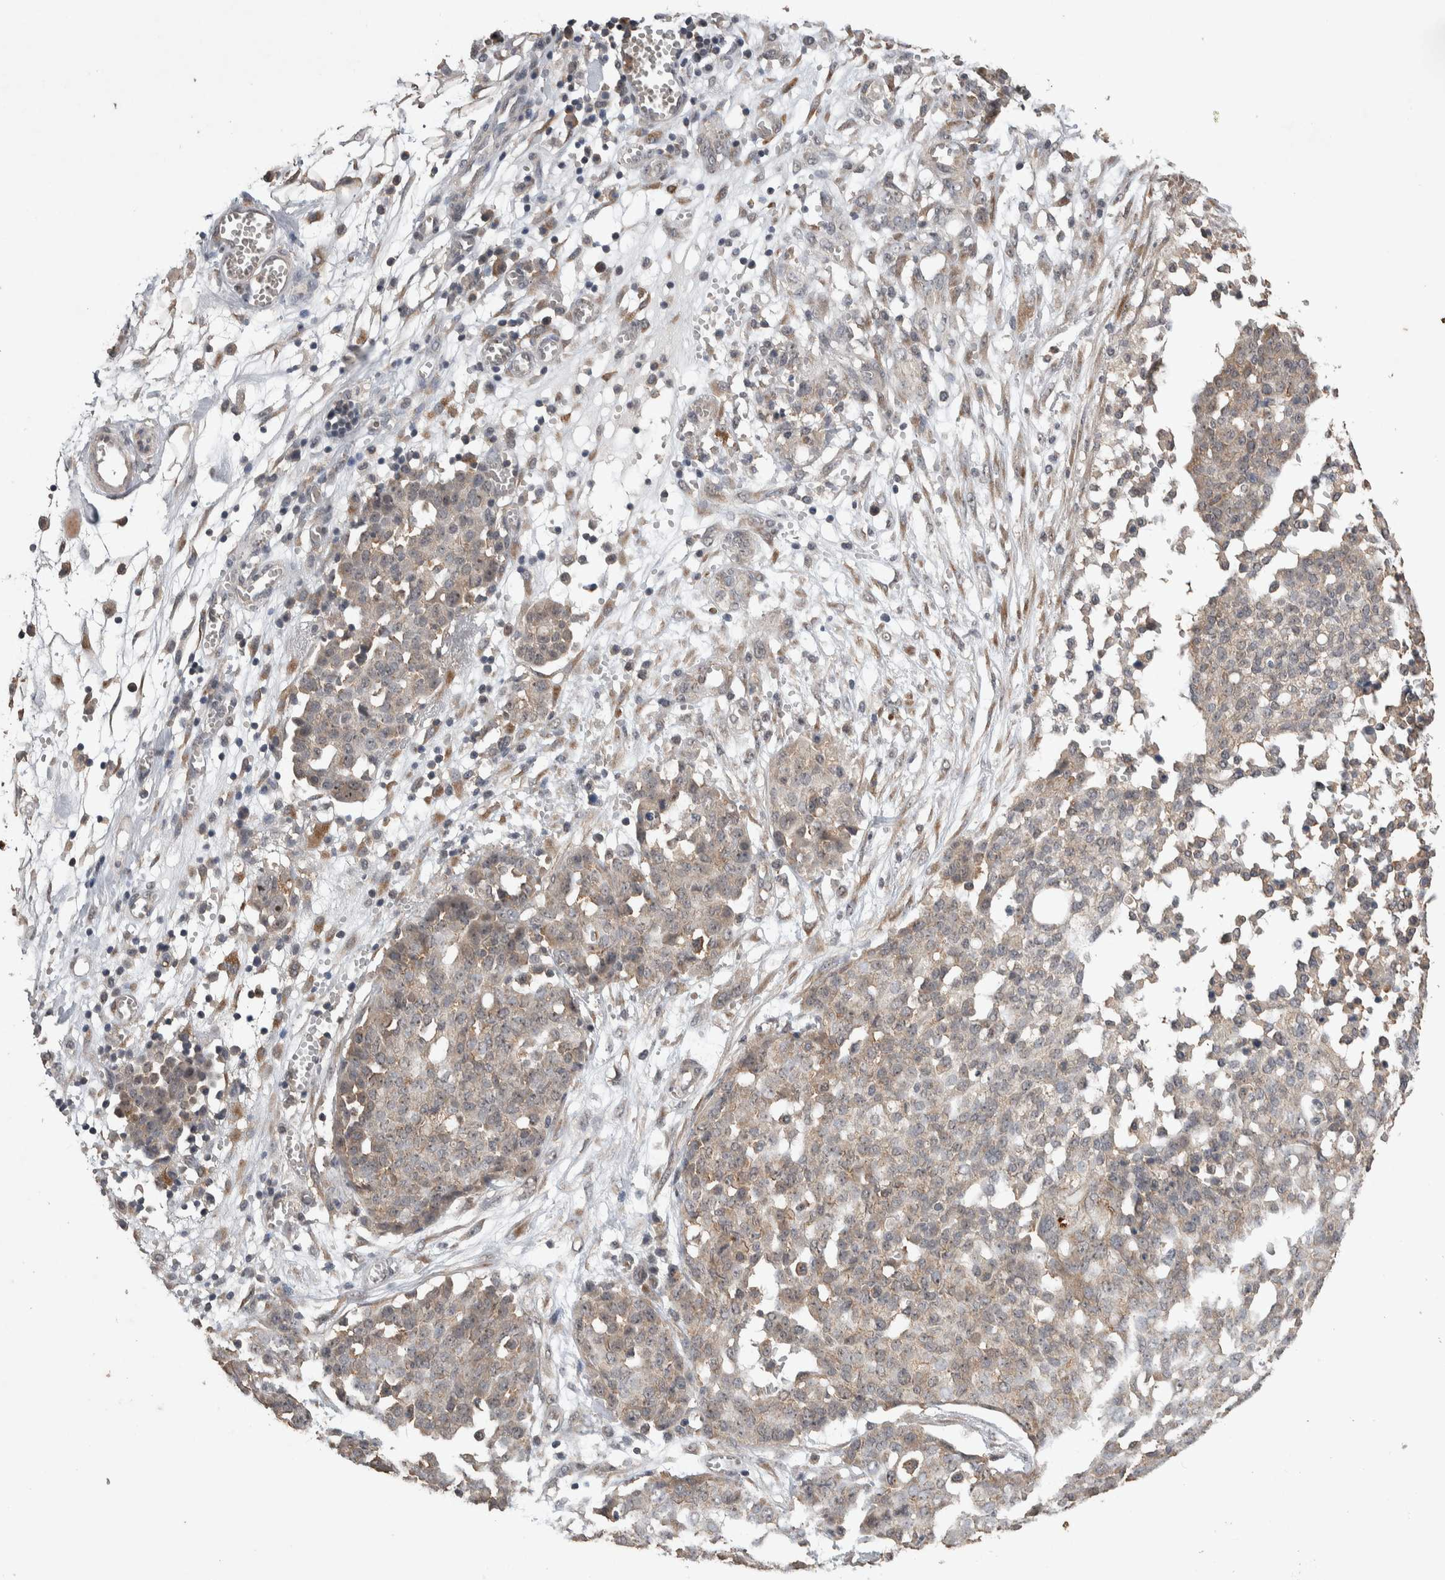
{"staining": {"intensity": "weak", "quantity": ">75%", "location": "cytoplasmic/membranous"}, "tissue": "ovarian cancer", "cell_type": "Tumor cells", "image_type": "cancer", "snomed": [{"axis": "morphology", "description": "Cystadenocarcinoma, serous, NOS"}, {"axis": "topography", "description": "Soft tissue"}, {"axis": "topography", "description": "Ovary"}], "caption": "A brown stain shows weak cytoplasmic/membranous positivity of a protein in ovarian cancer (serous cystadenocarcinoma) tumor cells.", "gene": "DVL2", "patient": {"sex": "female", "age": 57}}